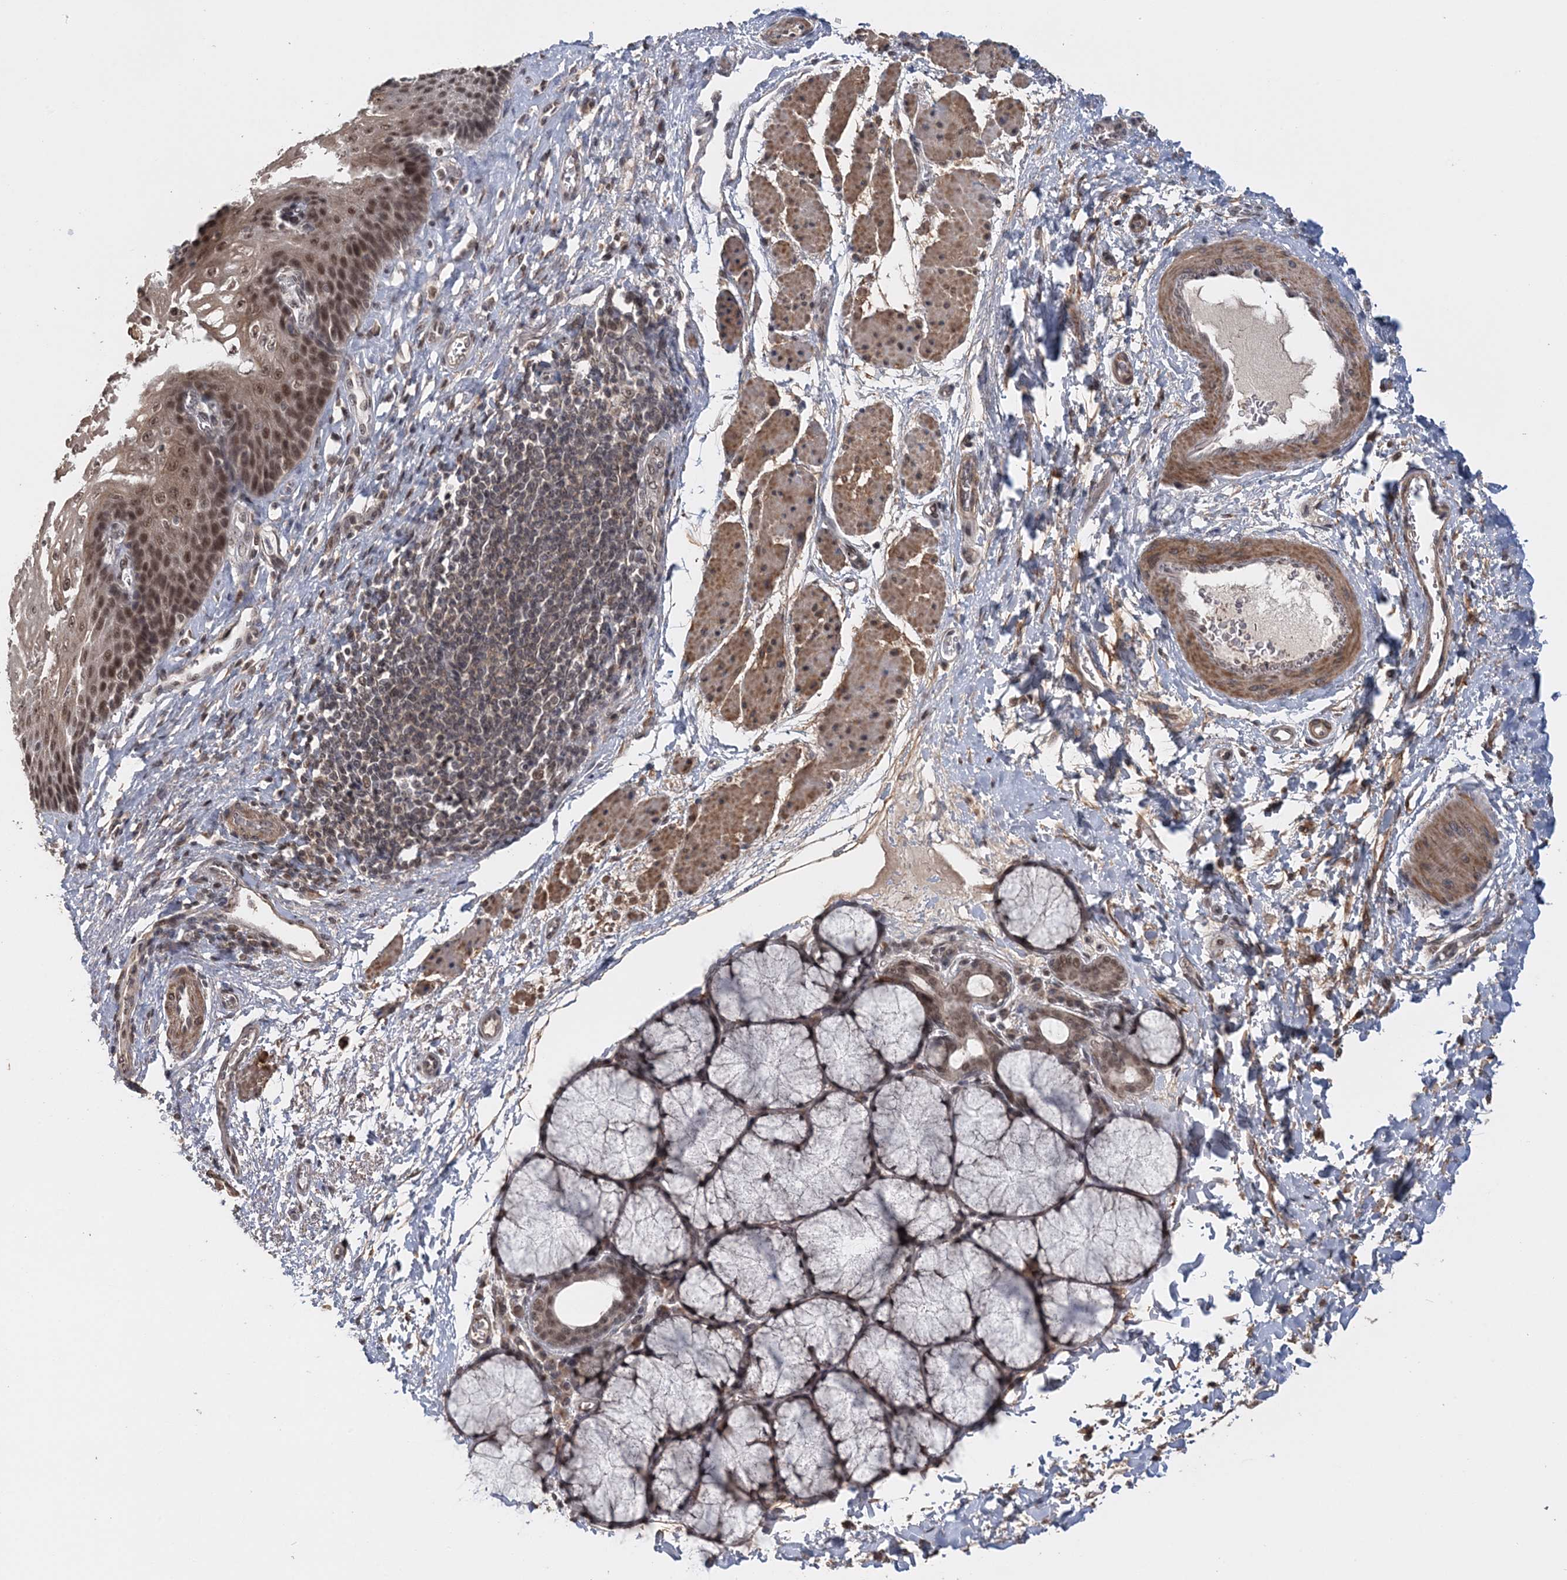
{"staining": {"intensity": "moderate", "quantity": ">75%", "location": "cytoplasmic/membranous,nuclear"}, "tissue": "esophagus", "cell_type": "Squamous epithelial cells", "image_type": "normal", "snomed": [{"axis": "morphology", "description": "Normal tissue, NOS"}, {"axis": "topography", "description": "Esophagus"}], "caption": "High-power microscopy captured an IHC photomicrograph of benign esophagus, revealing moderate cytoplasmic/membranous,nuclear positivity in about >75% of squamous epithelial cells.", "gene": "TSHZ2", "patient": {"sex": "male", "age": 54}}